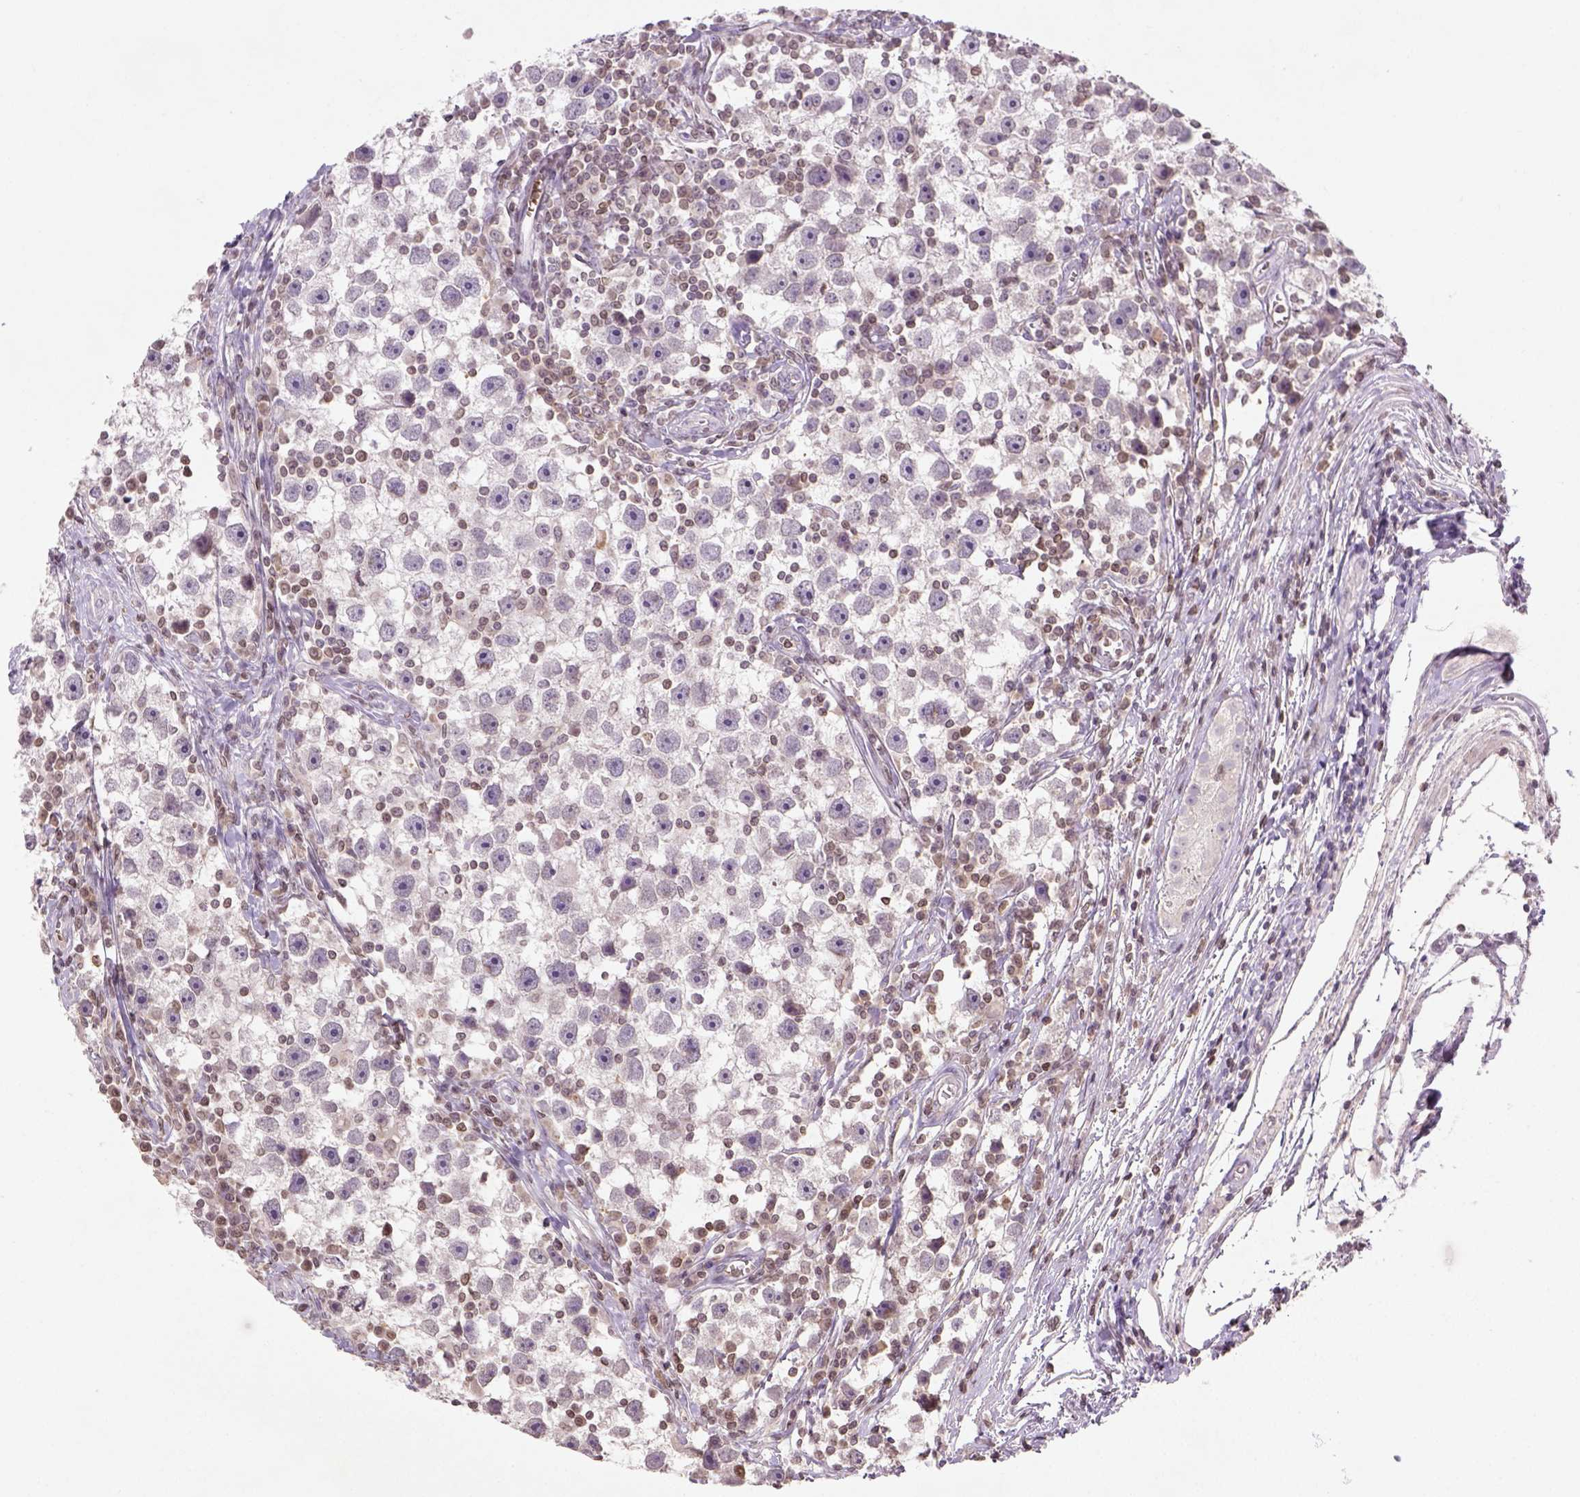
{"staining": {"intensity": "negative", "quantity": "none", "location": "none"}, "tissue": "testis cancer", "cell_type": "Tumor cells", "image_type": "cancer", "snomed": [{"axis": "morphology", "description": "Seminoma, NOS"}, {"axis": "topography", "description": "Testis"}], "caption": "This image is of testis seminoma stained with IHC to label a protein in brown with the nuclei are counter-stained blue. There is no expression in tumor cells.", "gene": "NUDT3", "patient": {"sex": "male", "age": 30}}